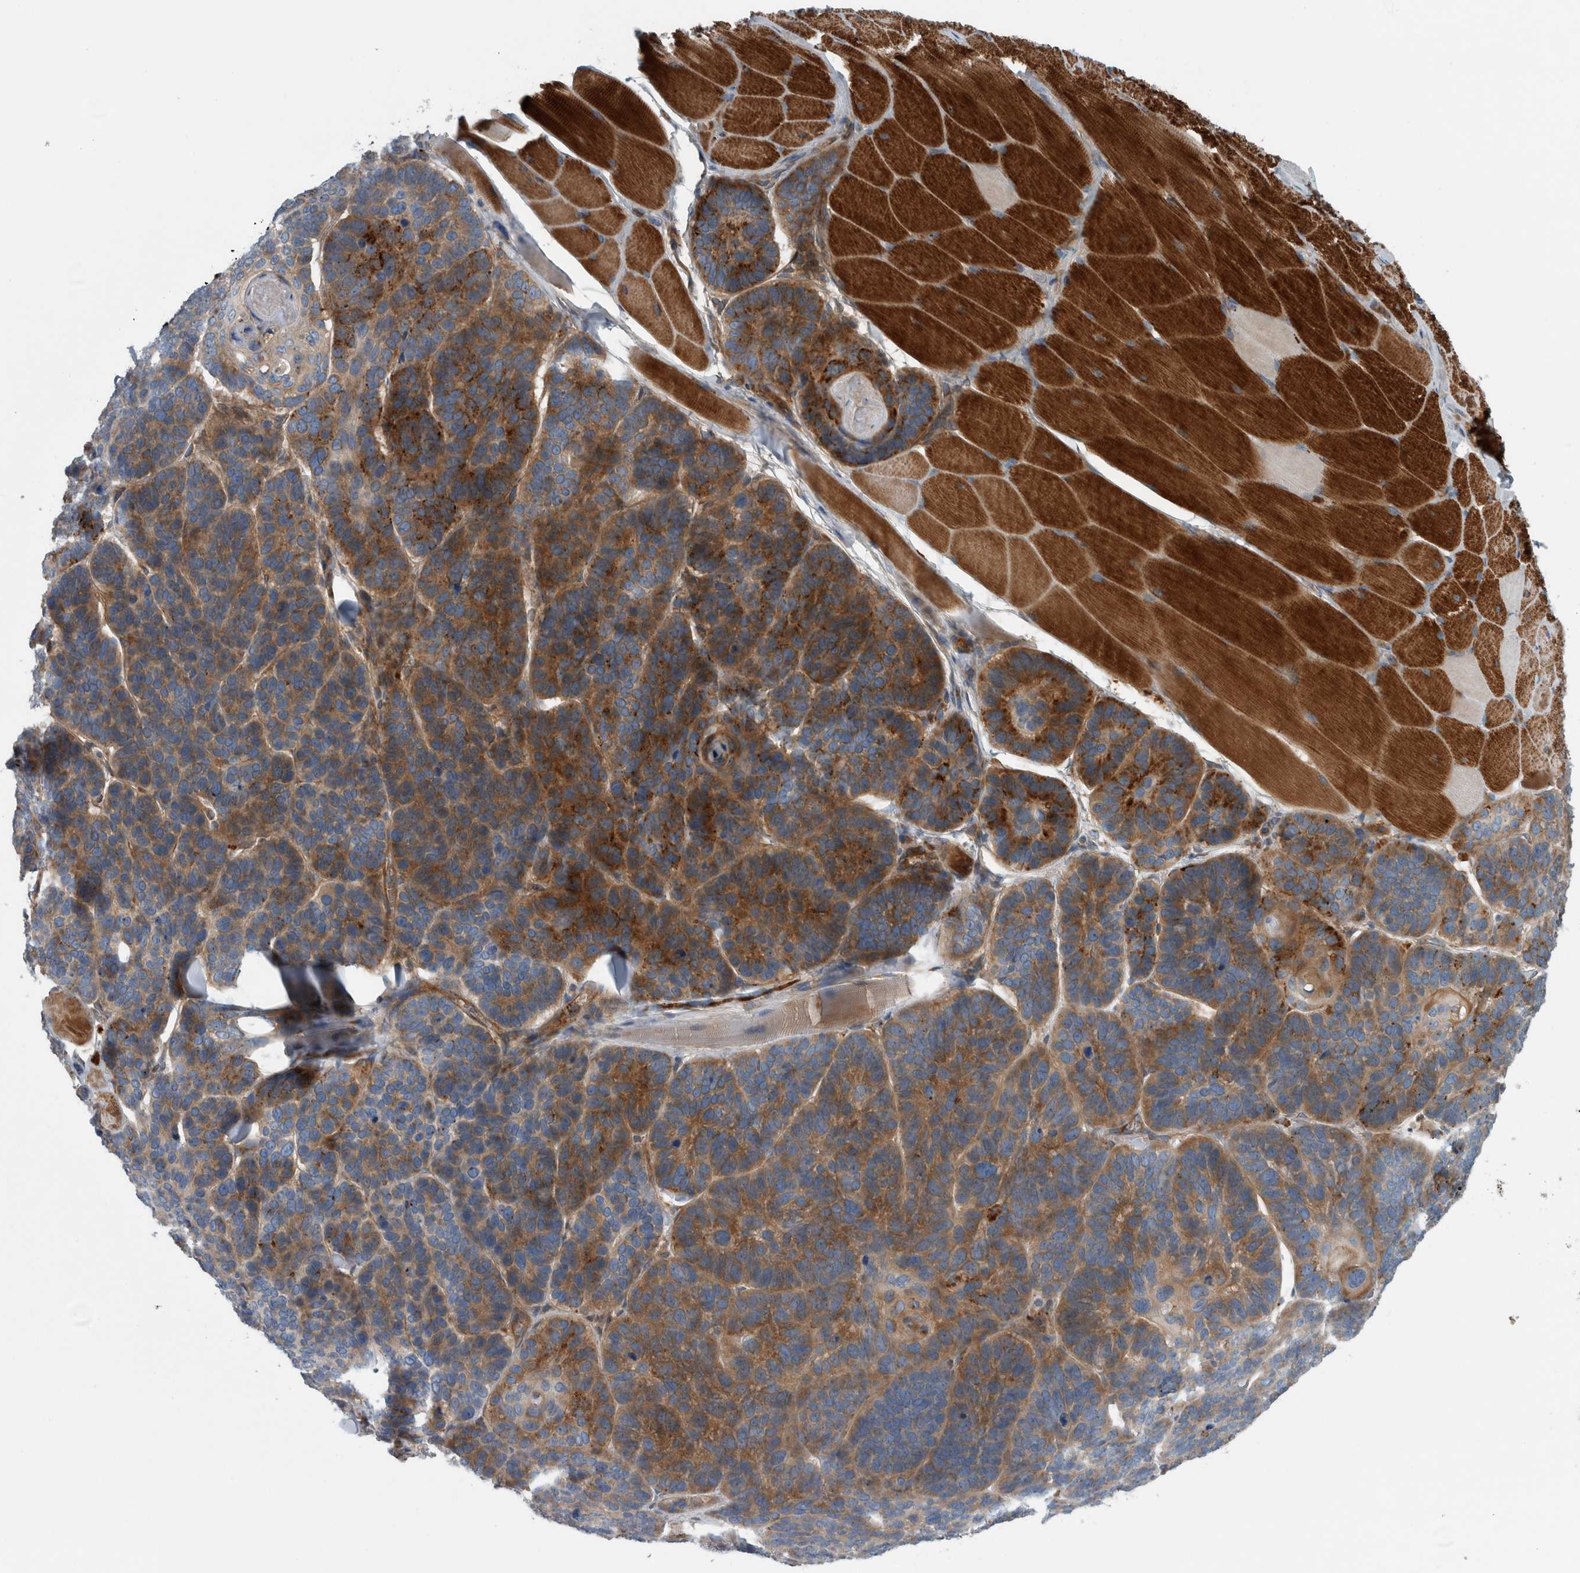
{"staining": {"intensity": "strong", "quantity": "<25%", "location": "cytoplasmic/membranous"}, "tissue": "skin cancer", "cell_type": "Tumor cells", "image_type": "cancer", "snomed": [{"axis": "morphology", "description": "Basal cell carcinoma"}, {"axis": "topography", "description": "Skin"}], "caption": "Protein expression analysis of human basal cell carcinoma (skin) reveals strong cytoplasmic/membranous positivity in approximately <25% of tumor cells.", "gene": "GLT8D2", "patient": {"sex": "male", "age": 62}}